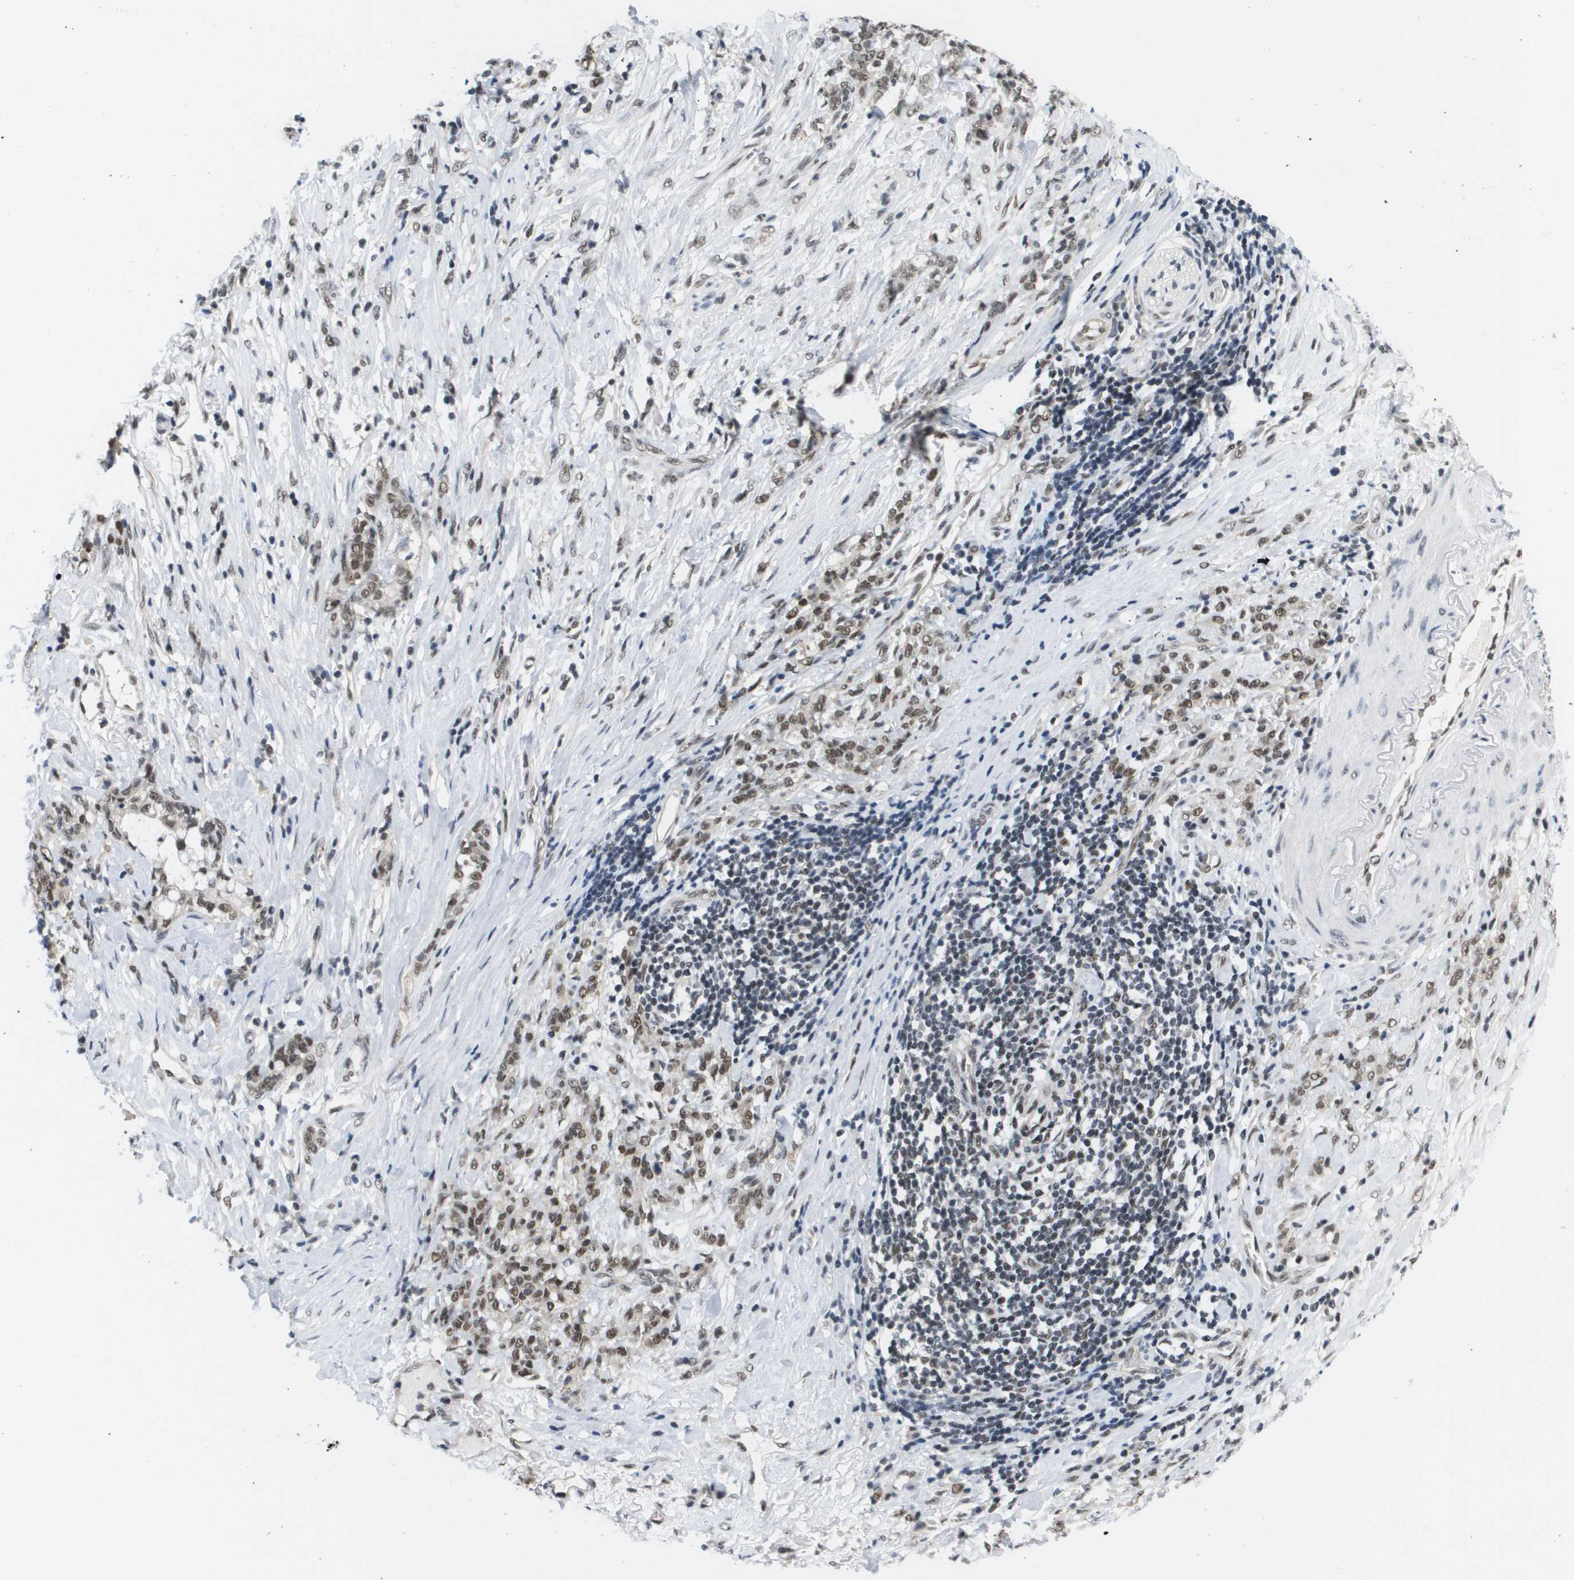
{"staining": {"intensity": "moderate", "quantity": ">75%", "location": "nuclear"}, "tissue": "stomach cancer", "cell_type": "Tumor cells", "image_type": "cancer", "snomed": [{"axis": "morphology", "description": "Adenocarcinoma, NOS"}, {"axis": "topography", "description": "Stomach, lower"}], "caption": "Immunohistochemistry photomicrograph of human stomach cancer (adenocarcinoma) stained for a protein (brown), which reveals medium levels of moderate nuclear positivity in about >75% of tumor cells.", "gene": "ISY1", "patient": {"sex": "male", "age": 88}}